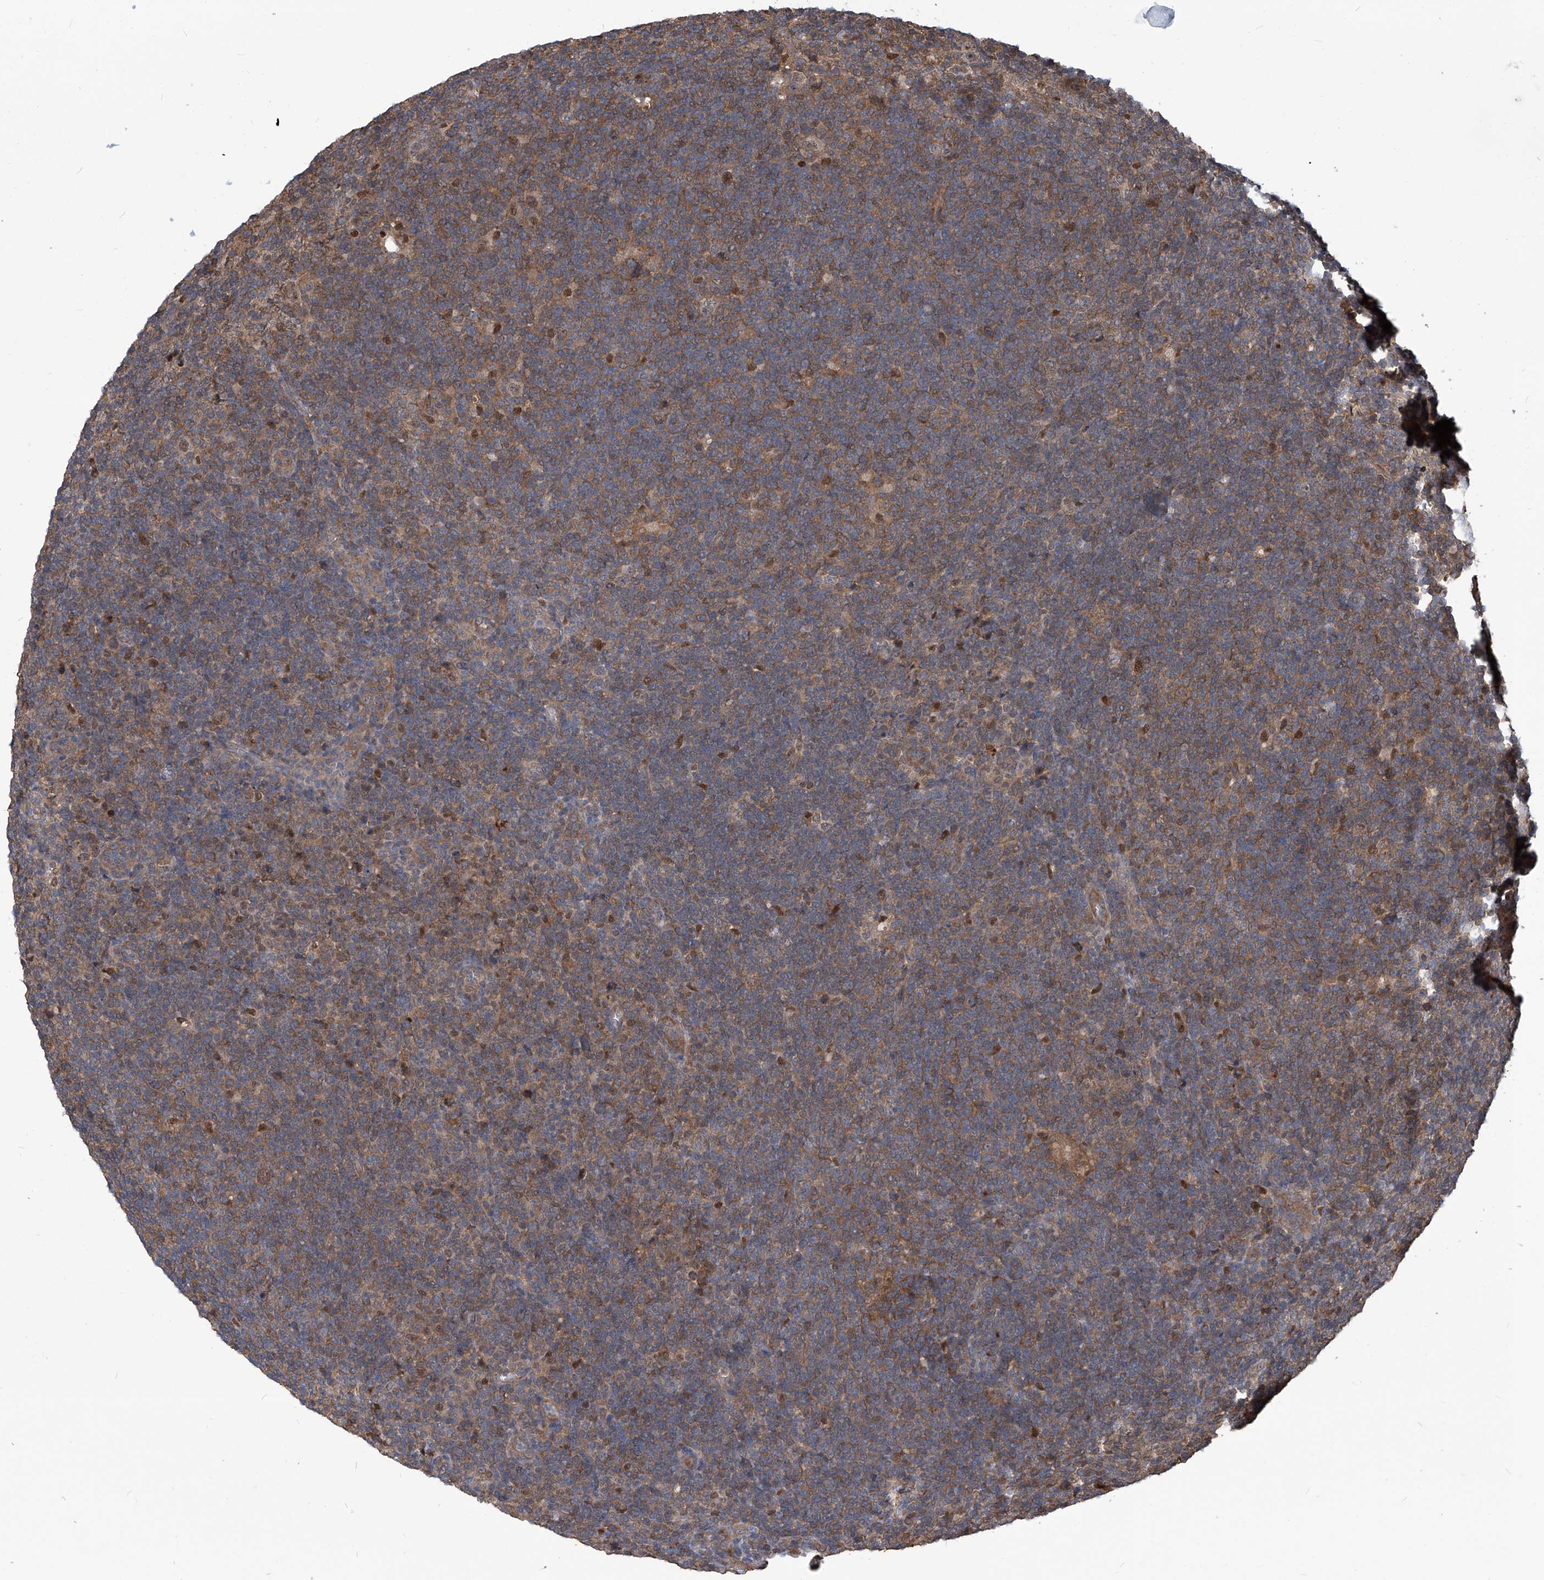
{"staining": {"intensity": "weak", "quantity": ">75%", "location": "cytoplasmic/membranous"}, "tissue": "lymphoma", "cell_type": "Tumor cells", "image_type": "cancer", "snomed": [{"axis": "morphology", "description": "Hodgkin's disease, NOS"}, {"axis": "topography", "description": "Lymph node"}], "caption": "High-magnification brightfield microscopy of Hodgkin's disease stained with DAB (3,3'-diaminobenzidine) (brown) and counterstained with hematoxylin (blue). tumor cells exhibit weak cytoplasmic/membranous expression is present in approximately>75% of cells. (Stains: DAB in brown, nuclei in blue, Microscopy: brightfield microscopy at high magnification).", "gene": "PSMB1", "patient": {"sex": "female", "age": 57}}